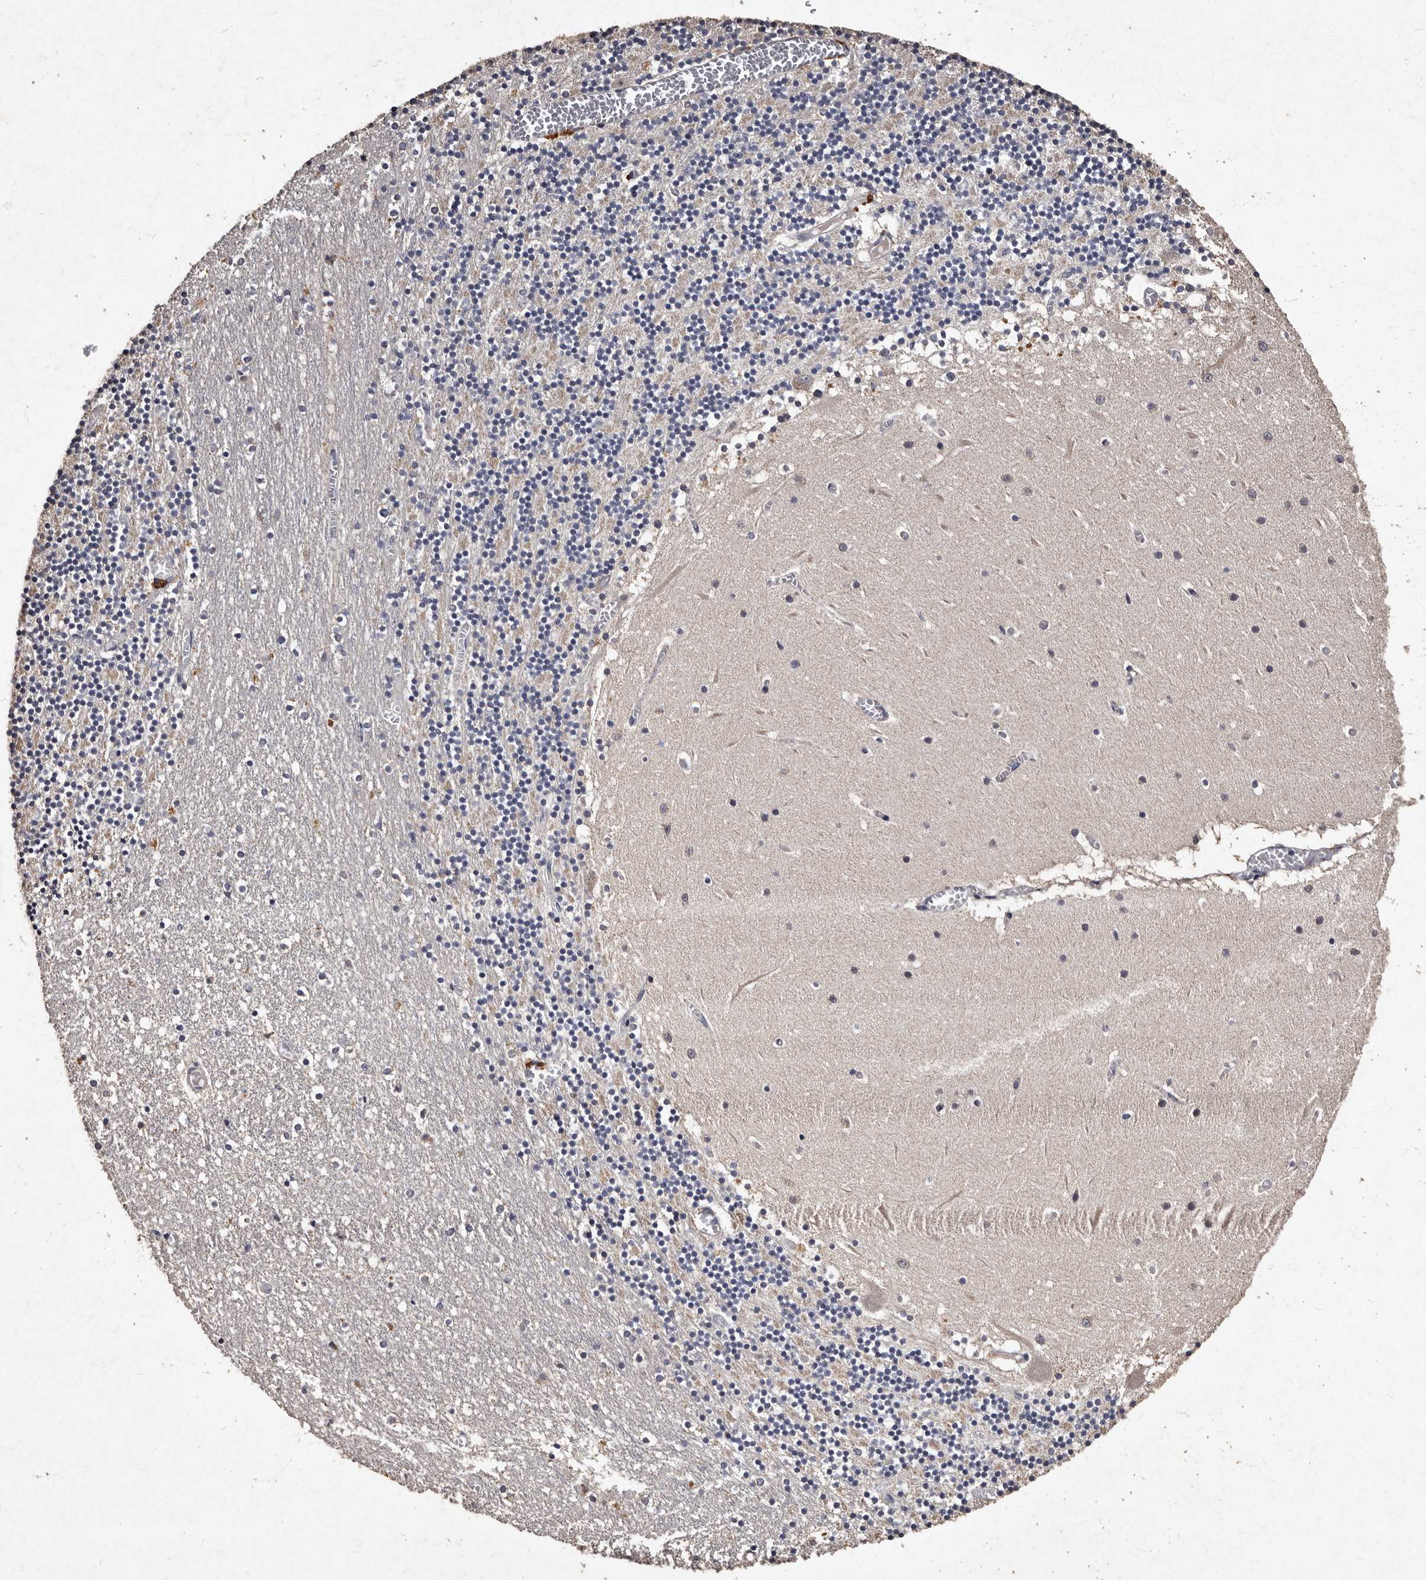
{"staining": {"intensity": "negative", "quantity": "none", "location": "none"}, "tissue": "cerebellum", "cell_type": "Cells in granular layer", "image_type": "normal", "snomed": [{"axis": "morphology", "description": "Normal tissue, NOS"}, {"axis": "topography", "description": "Cerebellum"}], "caption": "Protein analysis of normal cerebellum exhibits no significant expression in cells in granular layer.", "gene": "TFB1M", "patient": {"sex": "female", "age": 28}}